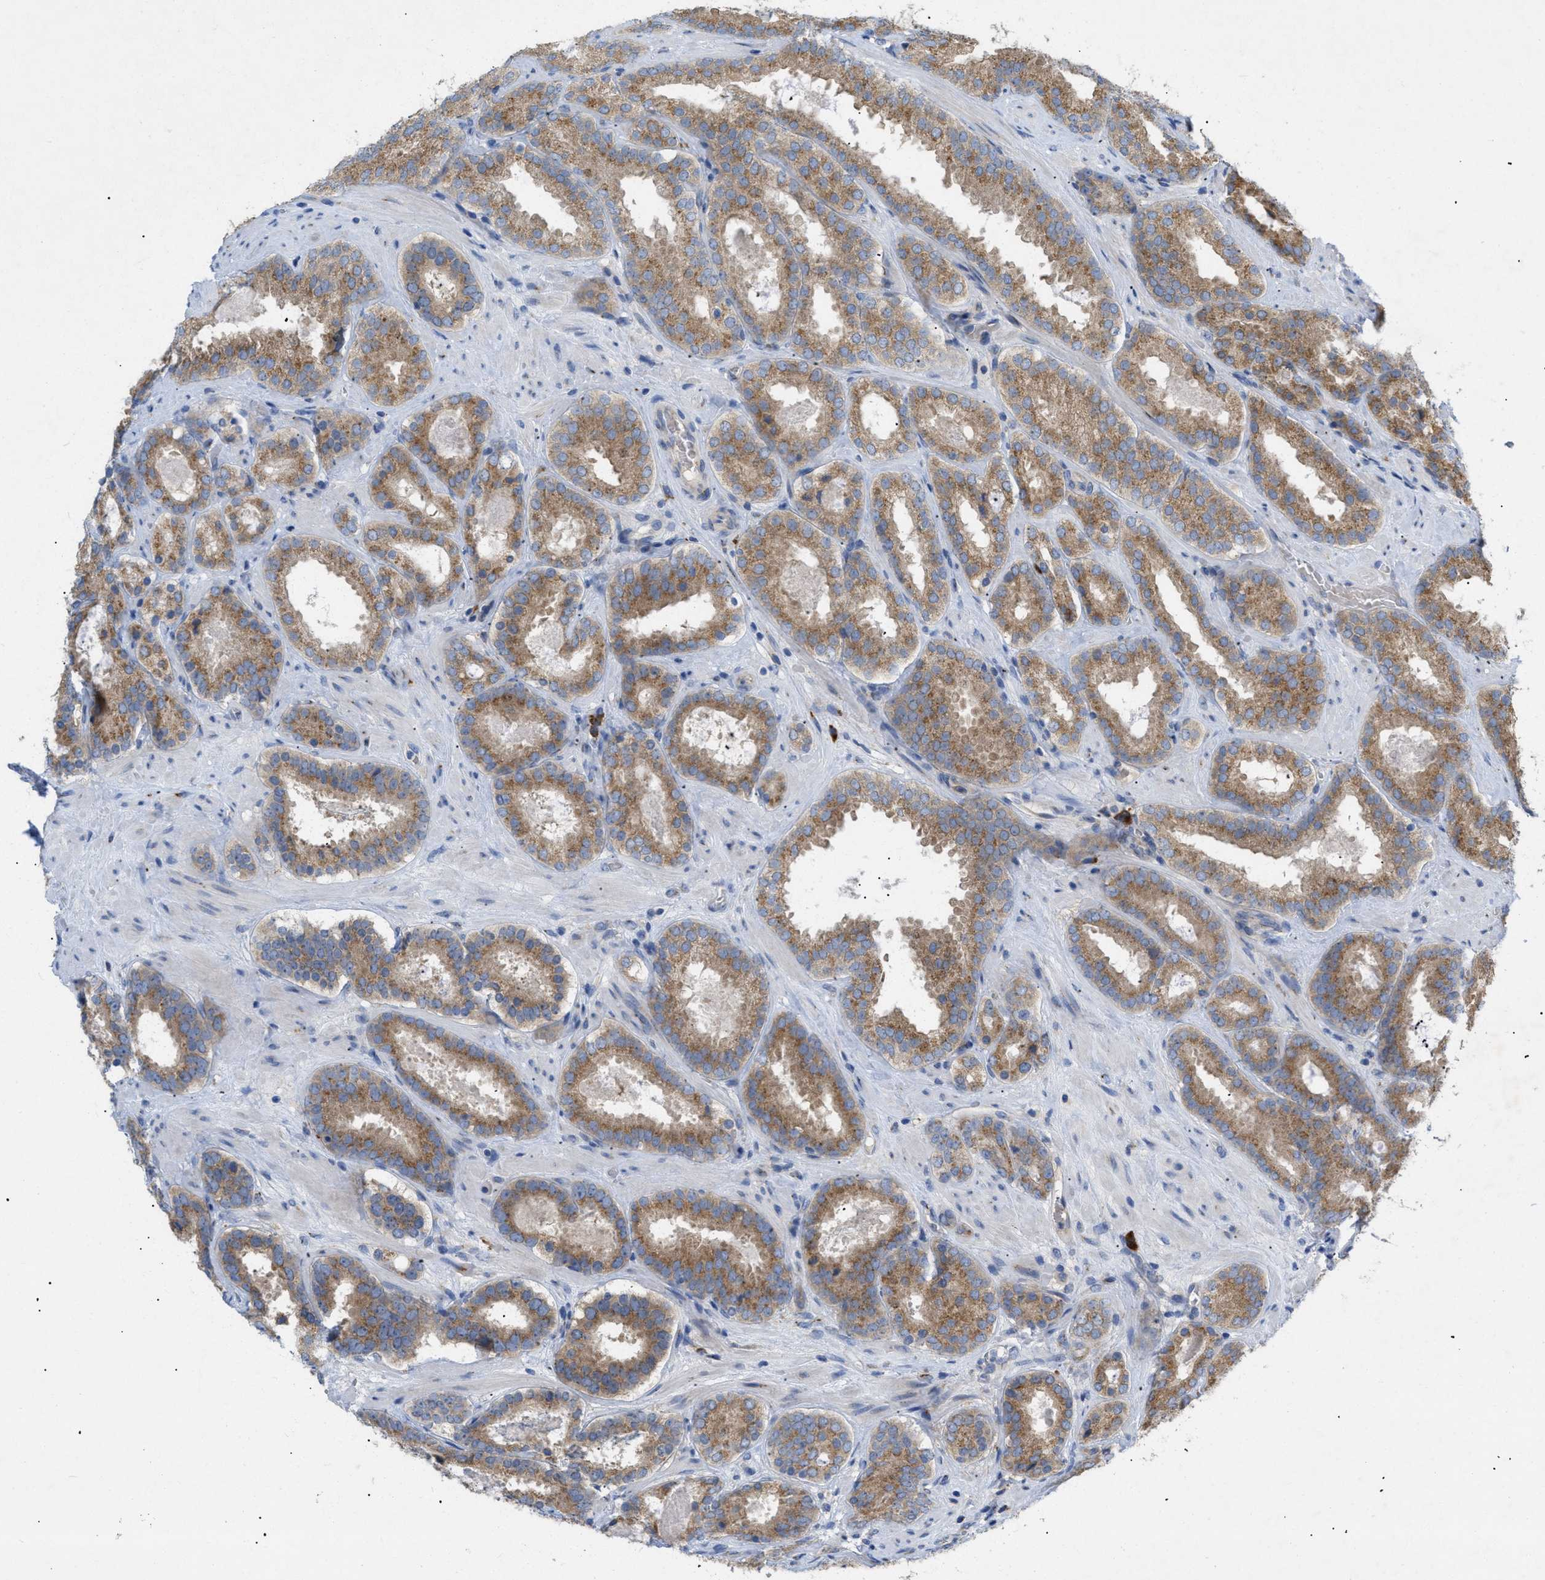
{"staining": {"intensity": "moderate", "quantity": ">75%", "location": "cytoplasmic/membranous"}, "tissue": "prostate cancer", "cell_type": "Tumor cells", "image_type": "cancer", "snomed": [{"axis": "morphology", "description": "Adenocarcinoma, Low grade"}, {"axis": "topography", "description": "Prostate"}], "caption": "The image displays a brown stain indicating the presence of a protein in the cytoplasmic/membranous of tumor cells in prostate cancer.", "gene": "SLC50A1", "patient": {"sex": "male", "age": 69}}